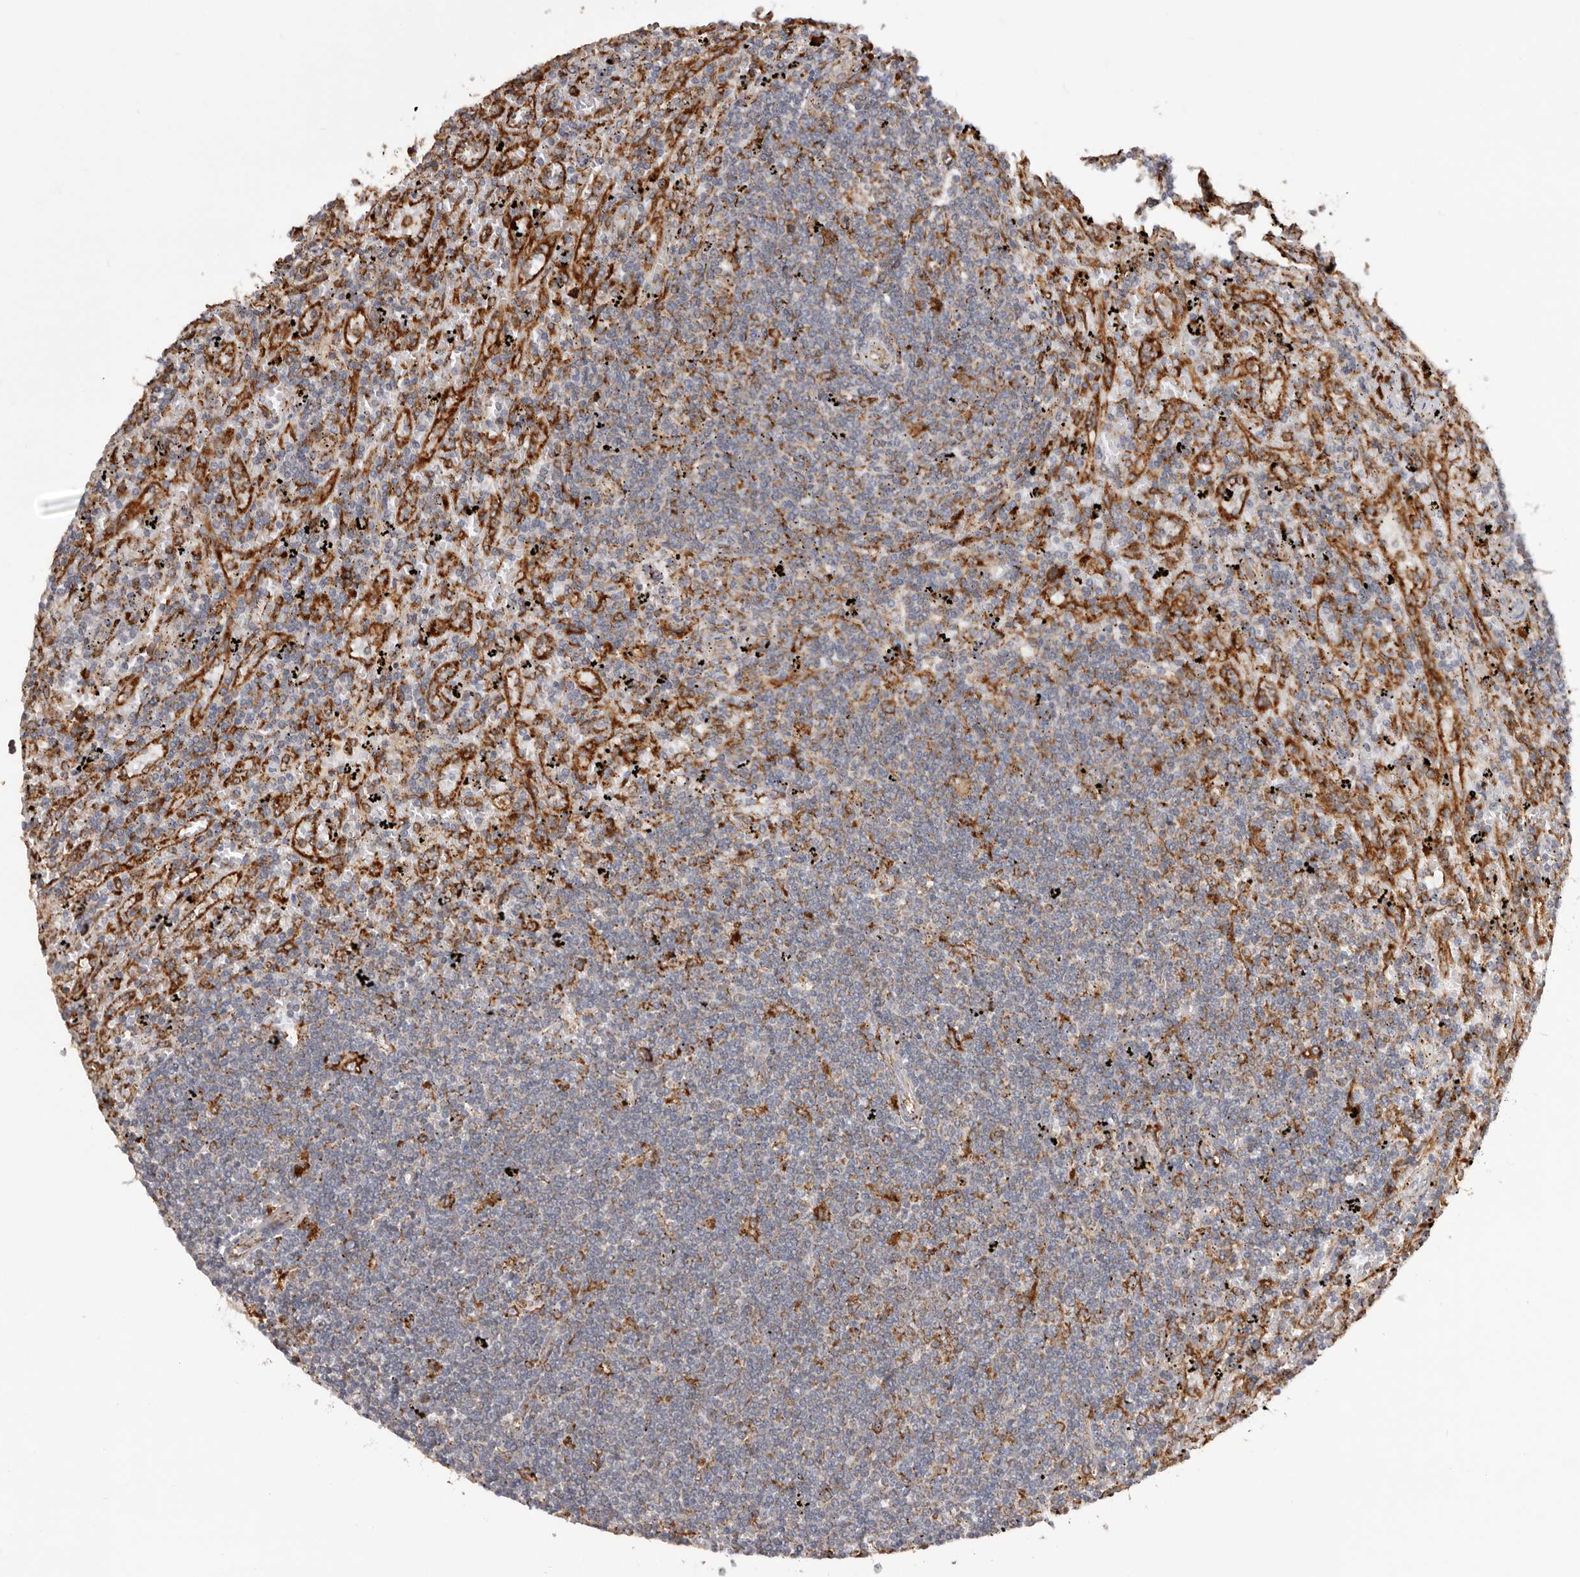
{"staining": {"intensity": "moderate", "quantity": "<25%", "location": "cytoplasmic/membranous"}, "tissue": "lymphoma", "cell_type": "Tumor cells", "image_type": "cancer", "snomed": [{"axis": "morphology", "description": "Malignant lymphoma, non-Hodgkin's type, Low grade"}, {"axis": "topography", "description": "Spleen"}], "caption": "A photomicrograph showing moderate cytoplasmic/membranous positivity in about <25% of tumor cells in lymphoma, as visualized by brown immunohistochemical staining.", "gene": "QRSL1", "patient": {"sex": "male", "age": 76}}